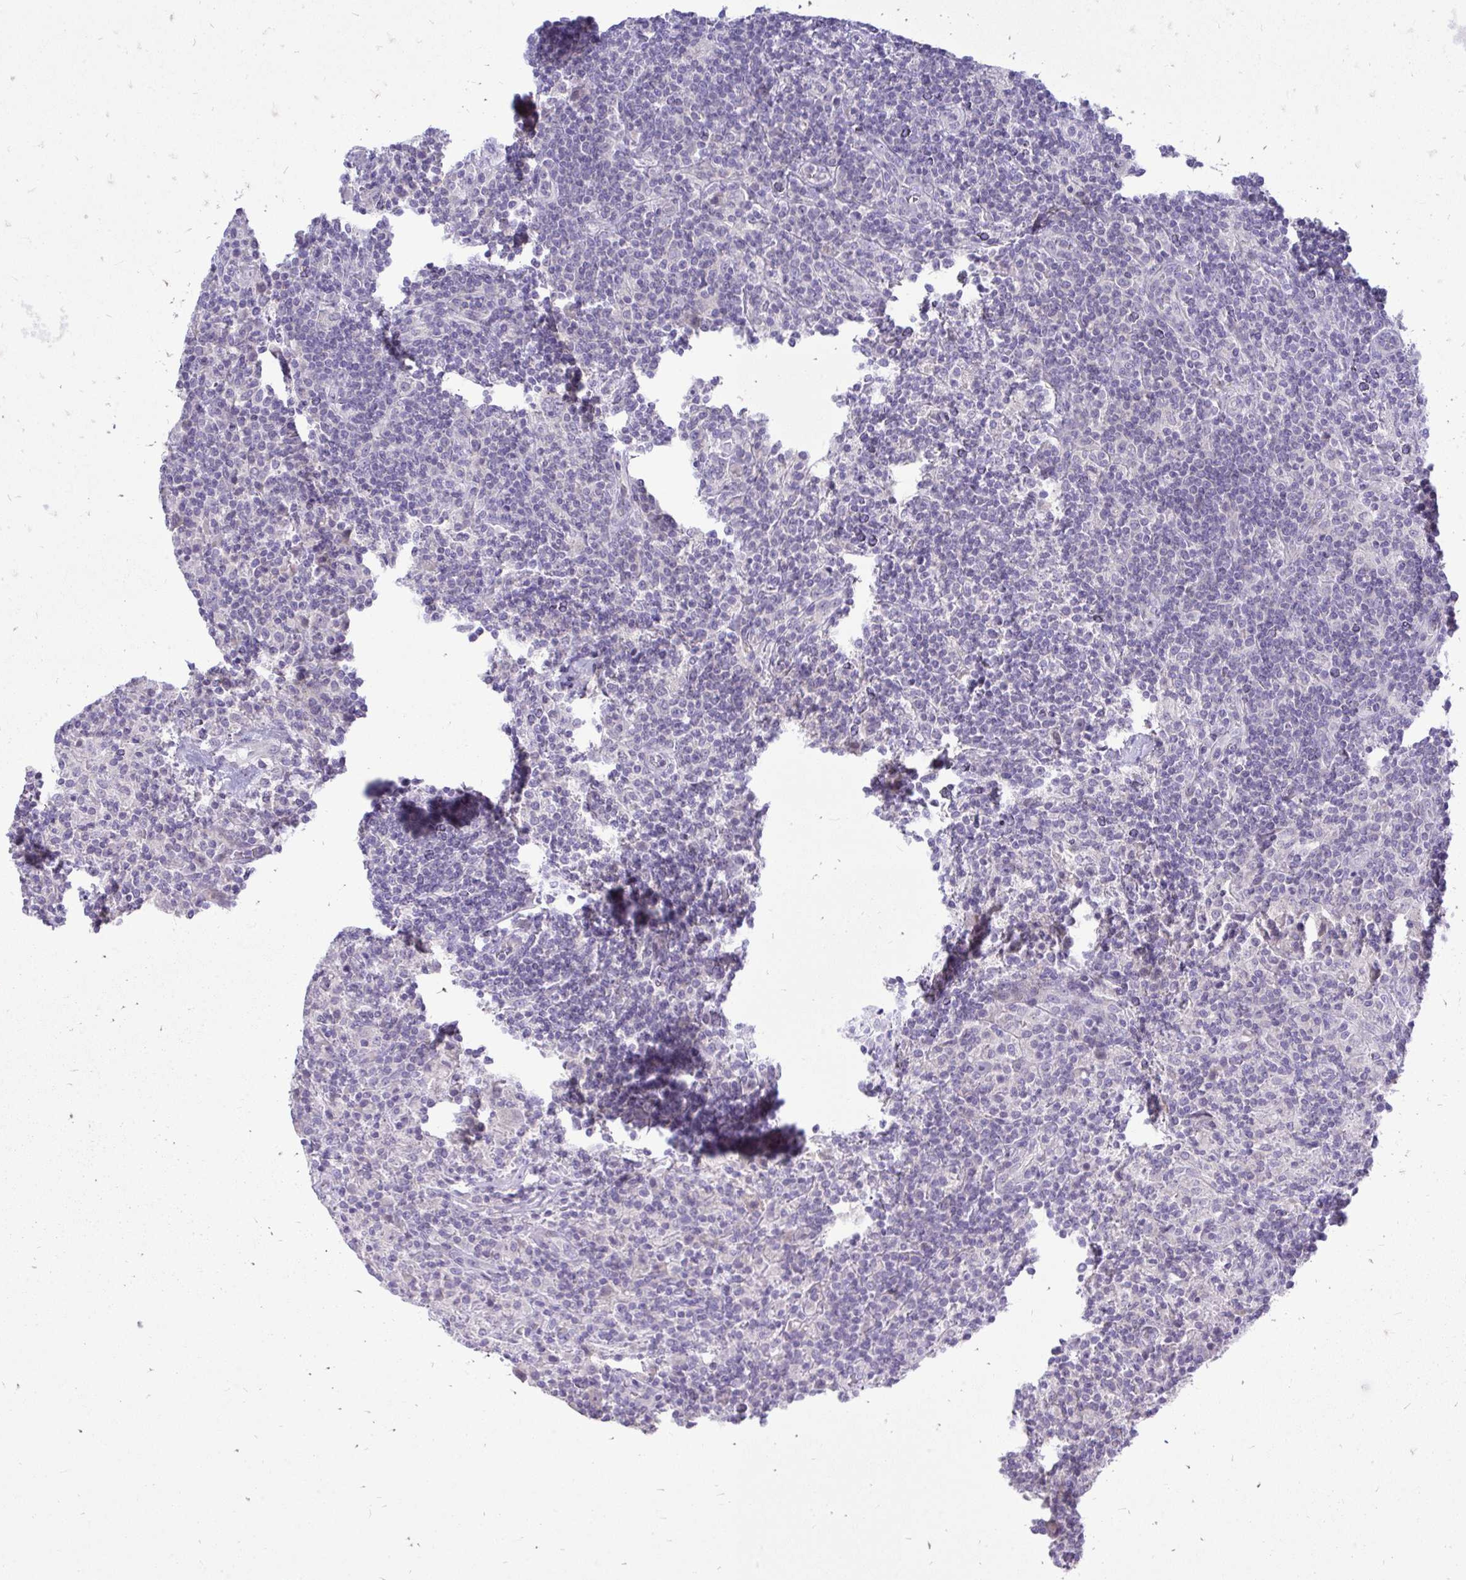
{"staining": {"intensity": "negative", "quantity": "none", "location": "none"}, "tissue": "lymphoma", "cell_type": "Tumor cells", "image_type": "cancer", "snomed": [{"axis": "morphology", "description": "Hodgkin's disease, NOS"}, {"axis": "topography", "description": "Lymph node"}], "caption": "IHC photomicrograph of neoplastic tissue: Hodgkin's disease stained with DAB demonstrates no significant protein expression in tumor cells.", "gene": "OR8D1", "patient": {"sex": "male", "age": 70}}